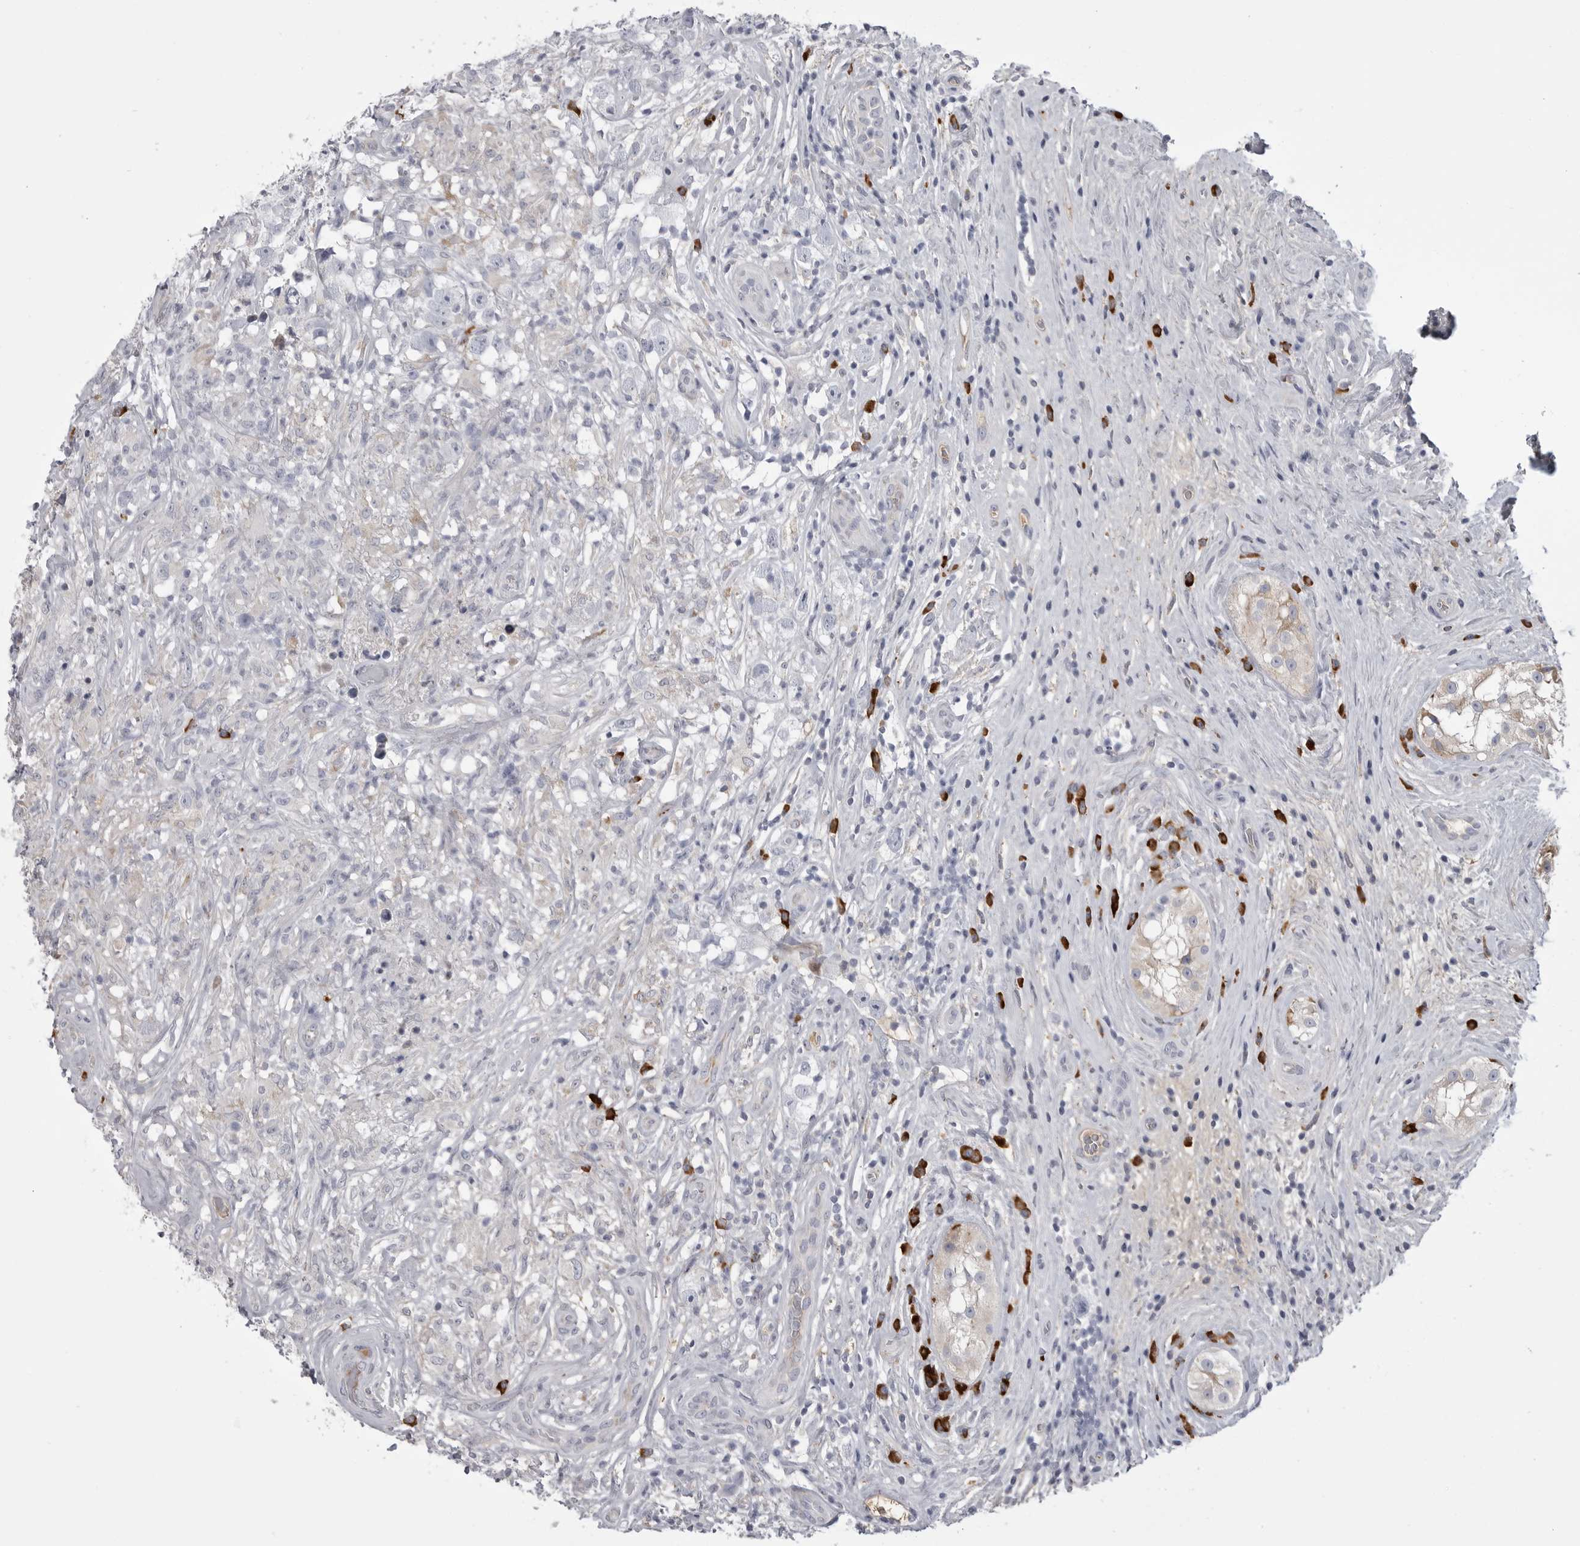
{"staining": {"intensity": "negative", "quantity": "none", "location": "none"}, "tissue": "testis cancer", "cell_type": "Tumor cells", "image_type": "cancer", "snomed": [{"axis": "morphology", "description": "Seminoma, NOS"}, {"axis": "topography", "description": "Testis"}], "caption": "A high-resolution histopathology image shows immunohistochemistry staining of seminoma (testis), which displays no significant positivity in tumor cells. (DAB (3,3'-diaminobenzidine) immunohistochemistry, high magnification).", "gene": "FKBP2", "patient": {"sex": "male", "age": 49}}